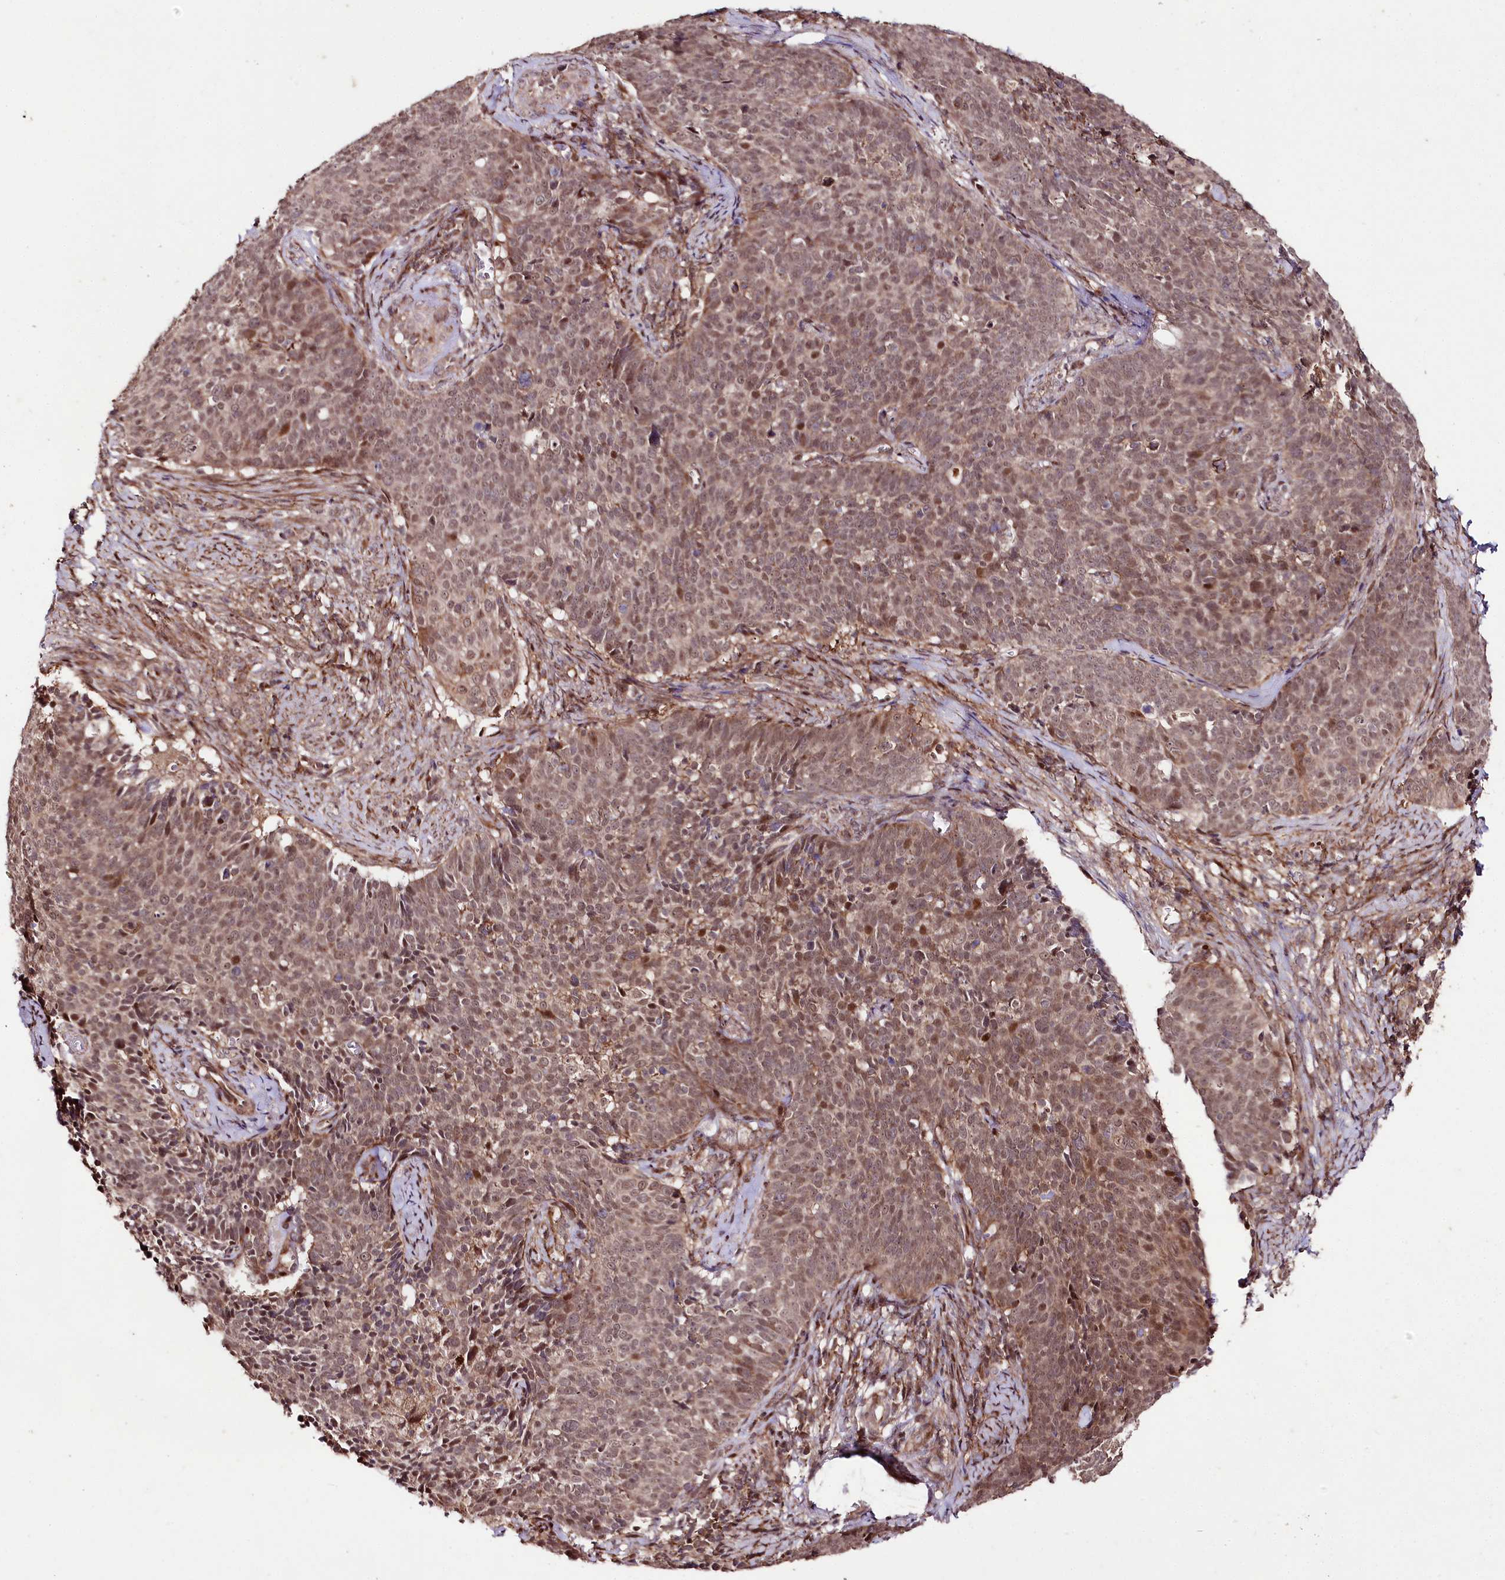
{"staining": {"intensity": "moderate", "quantity": "25%-75%", "location": "cytoplasmic/membranous,nuclear"}, "tissue": "cervical cancer", "cell_type": "Tumor cells", "image_type": "cancer", "snomed": [{"axis": "morphology", "description": "Squamous cell carcinoma, NOS"}, {"axis": "topography", "description": "Cervix"}], "caption": "A high-resolution micrograph shows immunohistochemistry staining of squamous cell carcinoma (cervical), which demonstrates moderate cytoplasmic/membranous and nuclear staining in approximately 25%-75% of tumor cells. The staining is performed using DAB brown chromogen to label protein expression. The nuclei are counter-stained blue using hematoxylin.", "gene": "PHLDB1", "patient": {"sex": "female", "age": 39}}